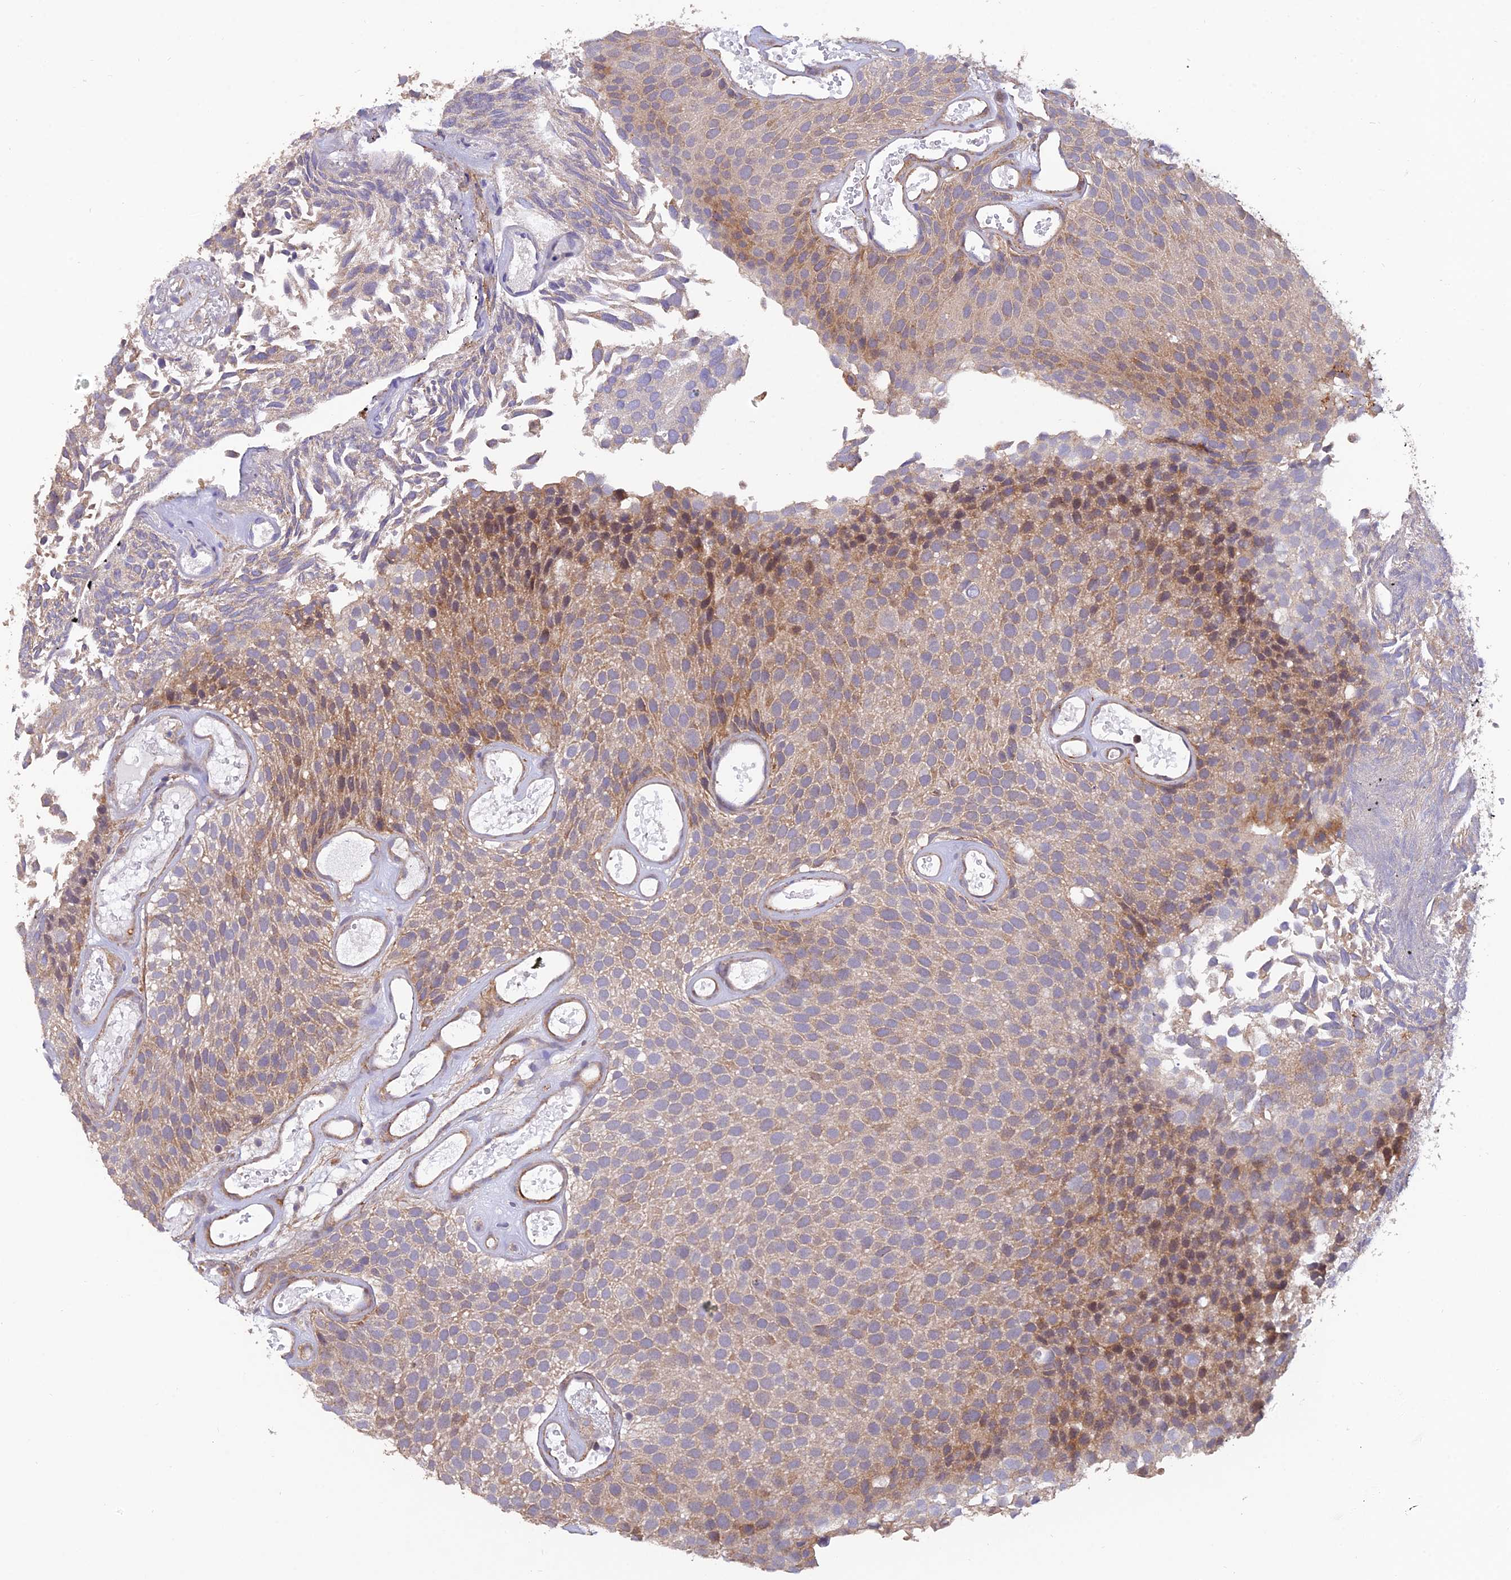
{"staining": {"intensity": "moderate", "quantity": "<25%", "location": "cytoplasmic/membranous,nuclear"}, "tissue": "urothelial cancer", "cell_type": "Tumor cells", "image_type": "cancer", "snomed": [{"axis": "morphology", "description": "Urothelial carcinoma, Low grade"}, {"axis": "topography", "description": "Urinary bladder"}], "caption": "A brown stain highlights moderate cytoplasmic/membranous and nuclear staining of a protein in human urothelial carcinoma (low-grade) tumor cells.", "gene": "PAGR1", "patient": {"sex": "male", "age": 89}}